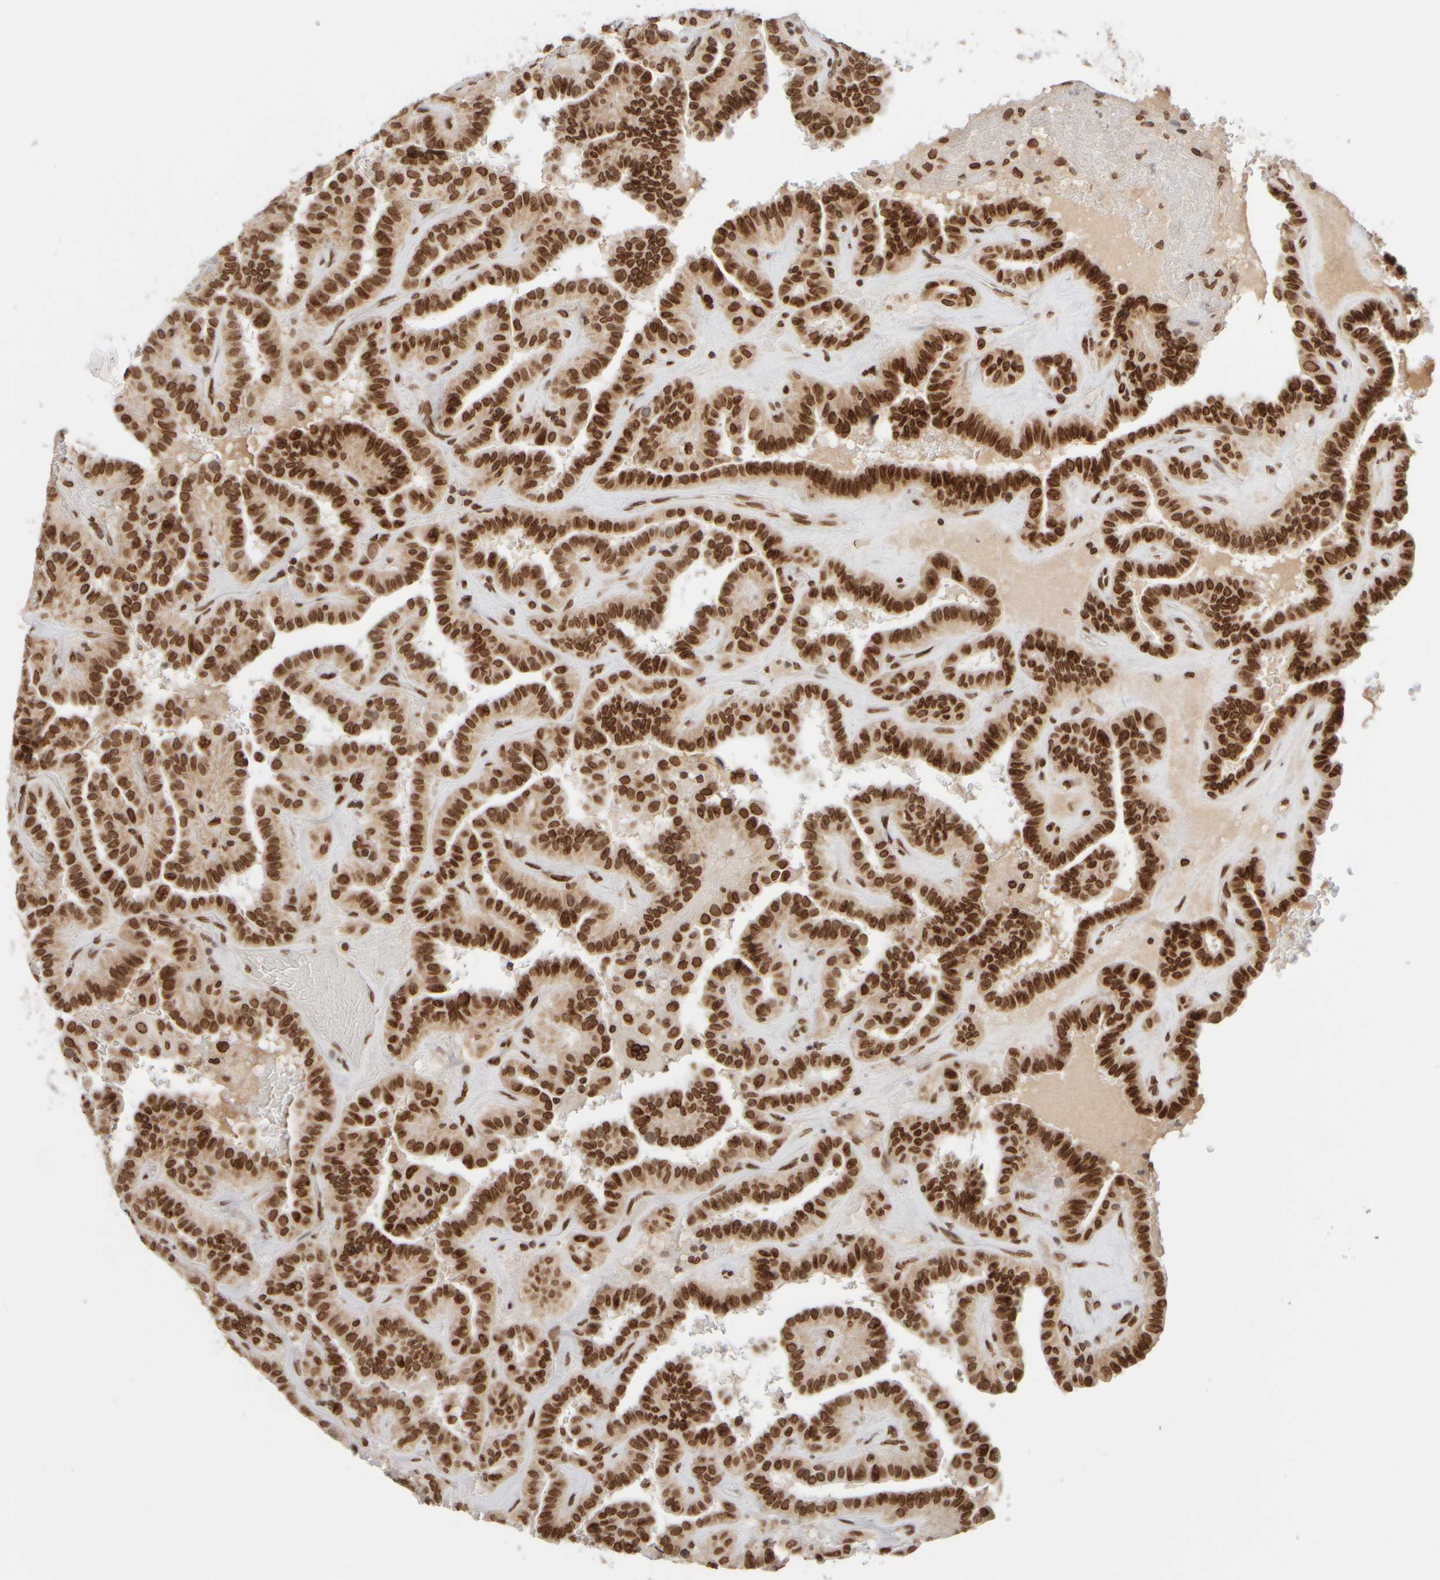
{"staining": {"intensity": "strong", "quantity": ">75%", "location": "nuclear"}, "tissue": "thyroid cancer", "cell_type": "Tumor cells", "image_type": "cancer", "snomed": [{"axis": "morphology", "description": "Papillary adenocarcinoma, NOS"}, {"axis": "topography", "description": "Thyroid gland"}], "caption": "Thyroid papillary adenocarcinoma stained with a protein marker demonstrates strong staining in tumor cells.", "gene": "ZC3HC1", "patient": {"sex": "male", "age": 77}}